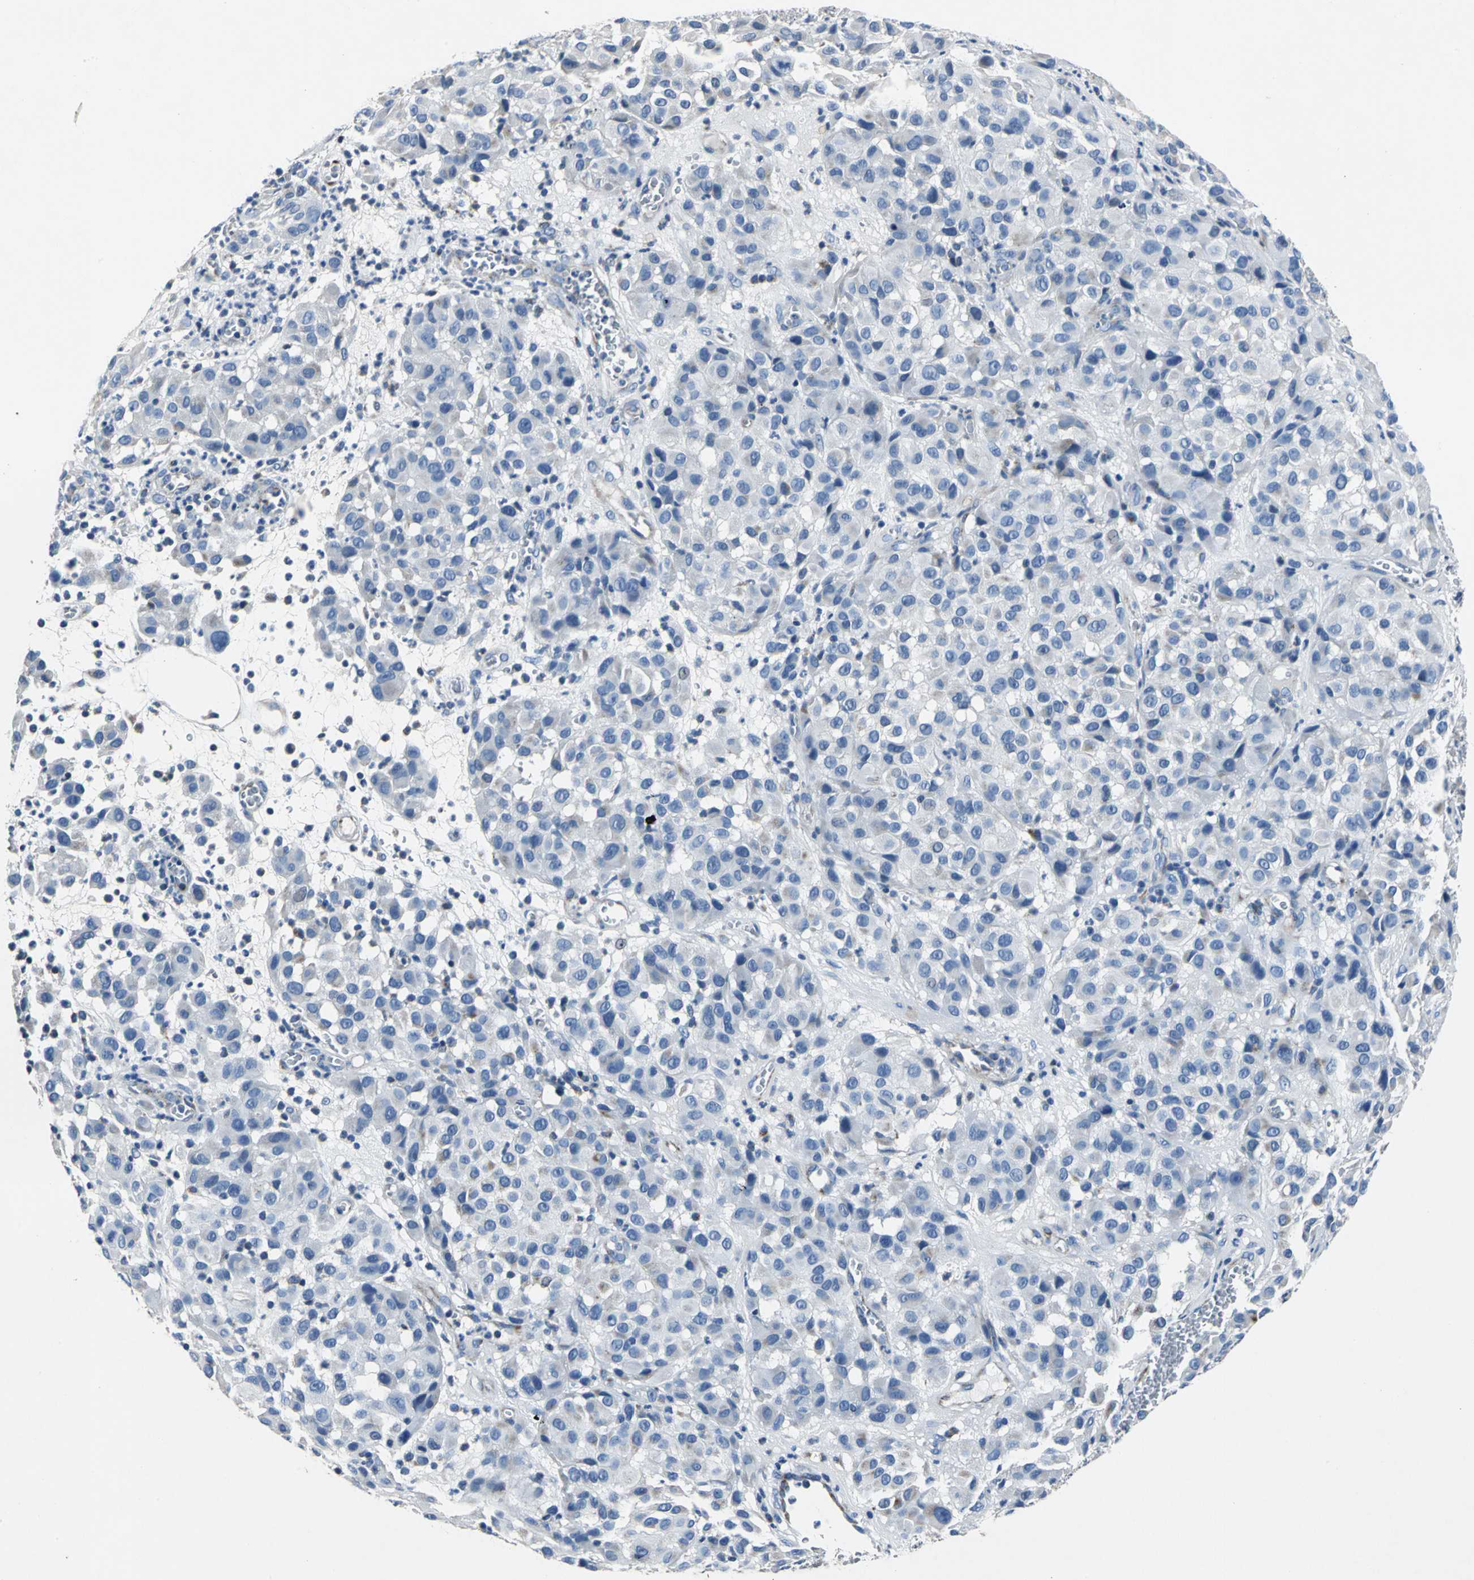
{"staining": {"intensity": "negative", "quantity": "none", "location": "none"}, "tissue": "melanoma", "cell_type": "Tumor cells", "image_type": "cancer", "snomed": [{"axis": "morphology", "description": "Malignant melanoma, NOS"}, {"axis": "topography", "description": "Skin"}], "caption": "This is a histopathology image of IHC staining of melanoma, which shows no staining in tumor cells.", "gene": "IFI6", "patient": {"sex": "female", "age": 21}}